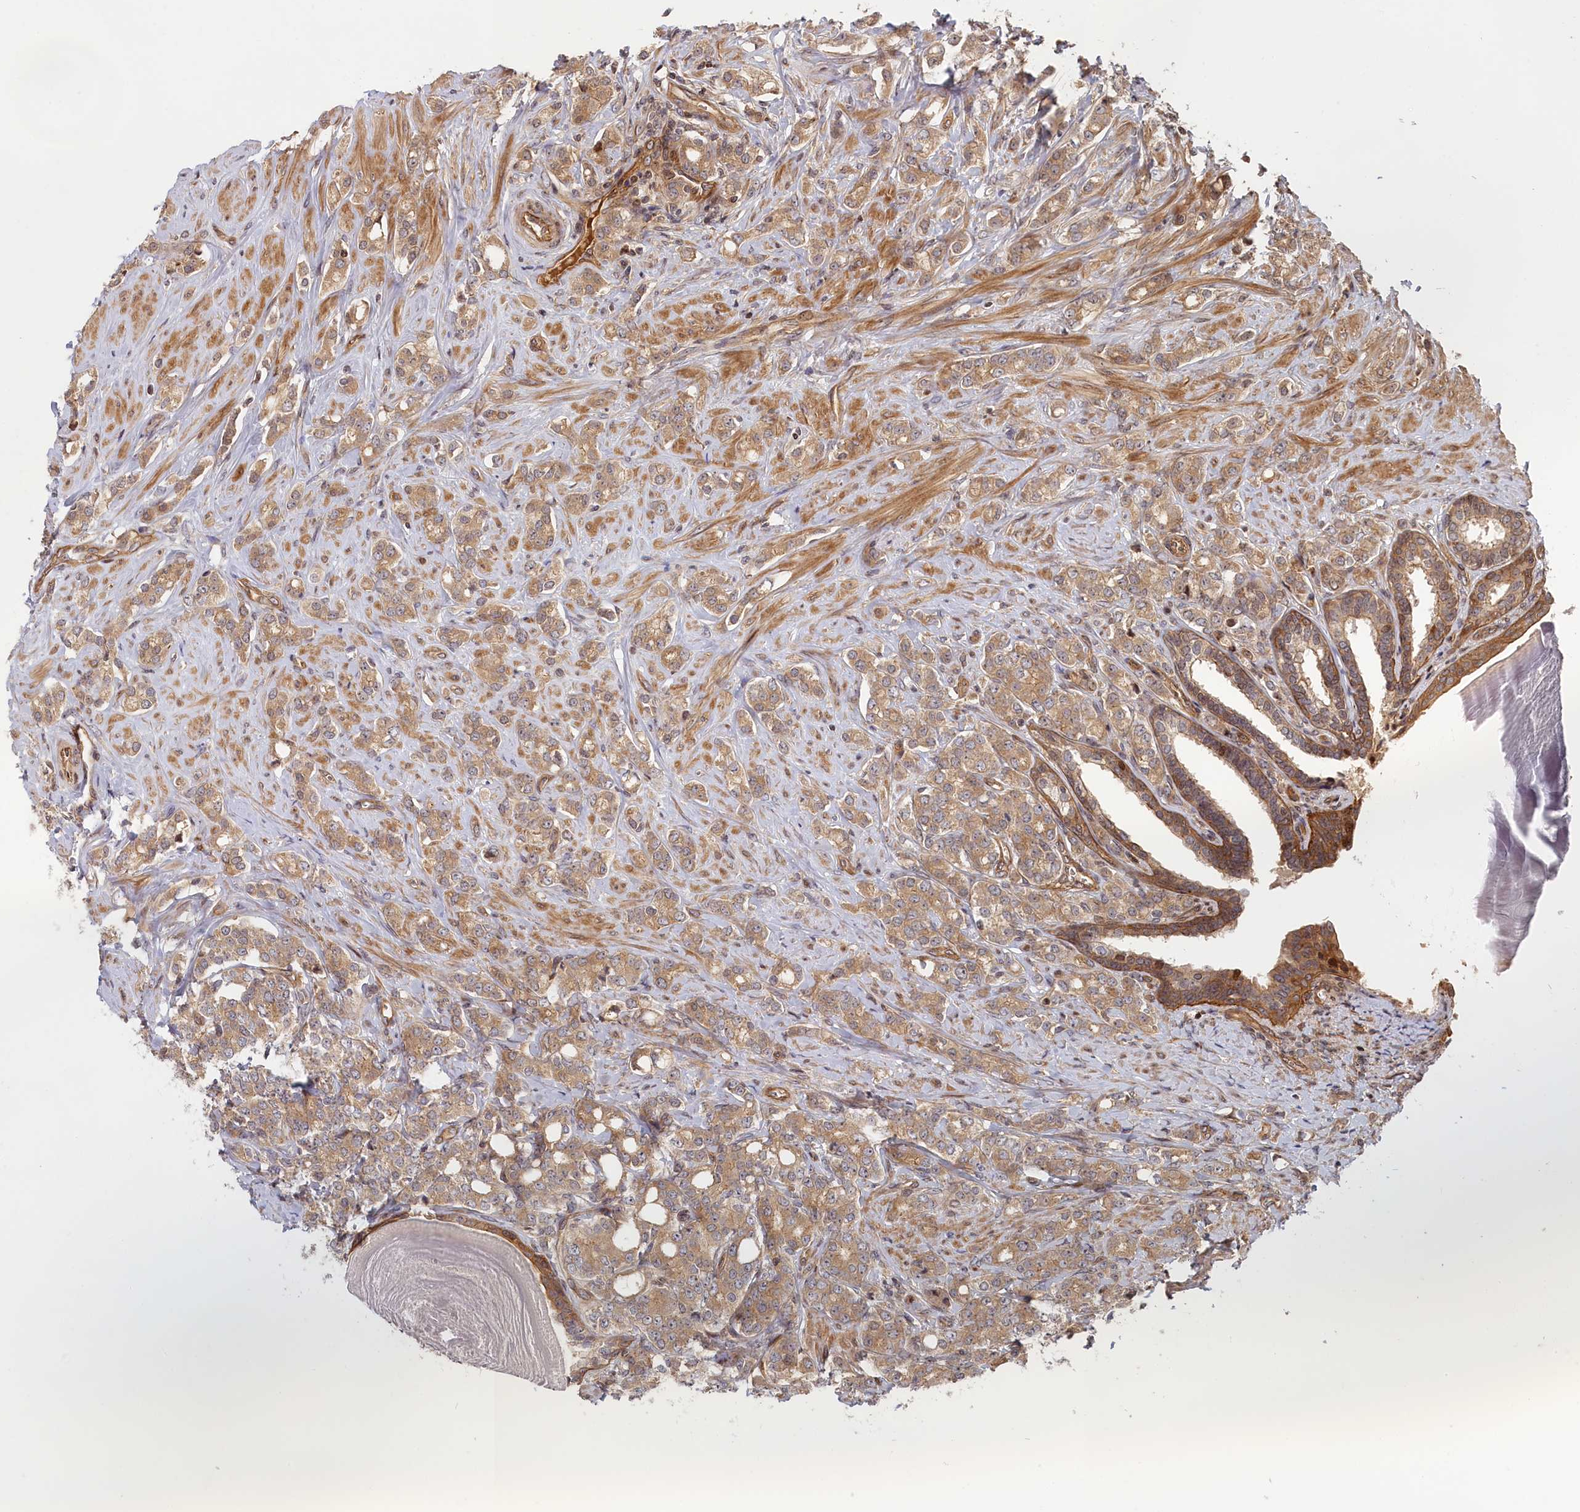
{"staining": {"intensity": "moderate", "quantity": ">75%", "location": "cytoplasmic/membranous"}, "tissue": "prostate cancer", "cell_type": "Tumor cells", "image_type": "cancer", "snomed": [{"axis": "morphology", "description": "Adenocarcinoma, High grade"}, {"axis": "topography", "description": "Prostate"}], "caption": "A brown stain highlights moderate cytoplasmic/membranous expression of a protein in adenocarcinoma (high-grade) (prostate) tumor cells.", "gene": "CEP44", "patient": {"sex": "male", "age": 62}}